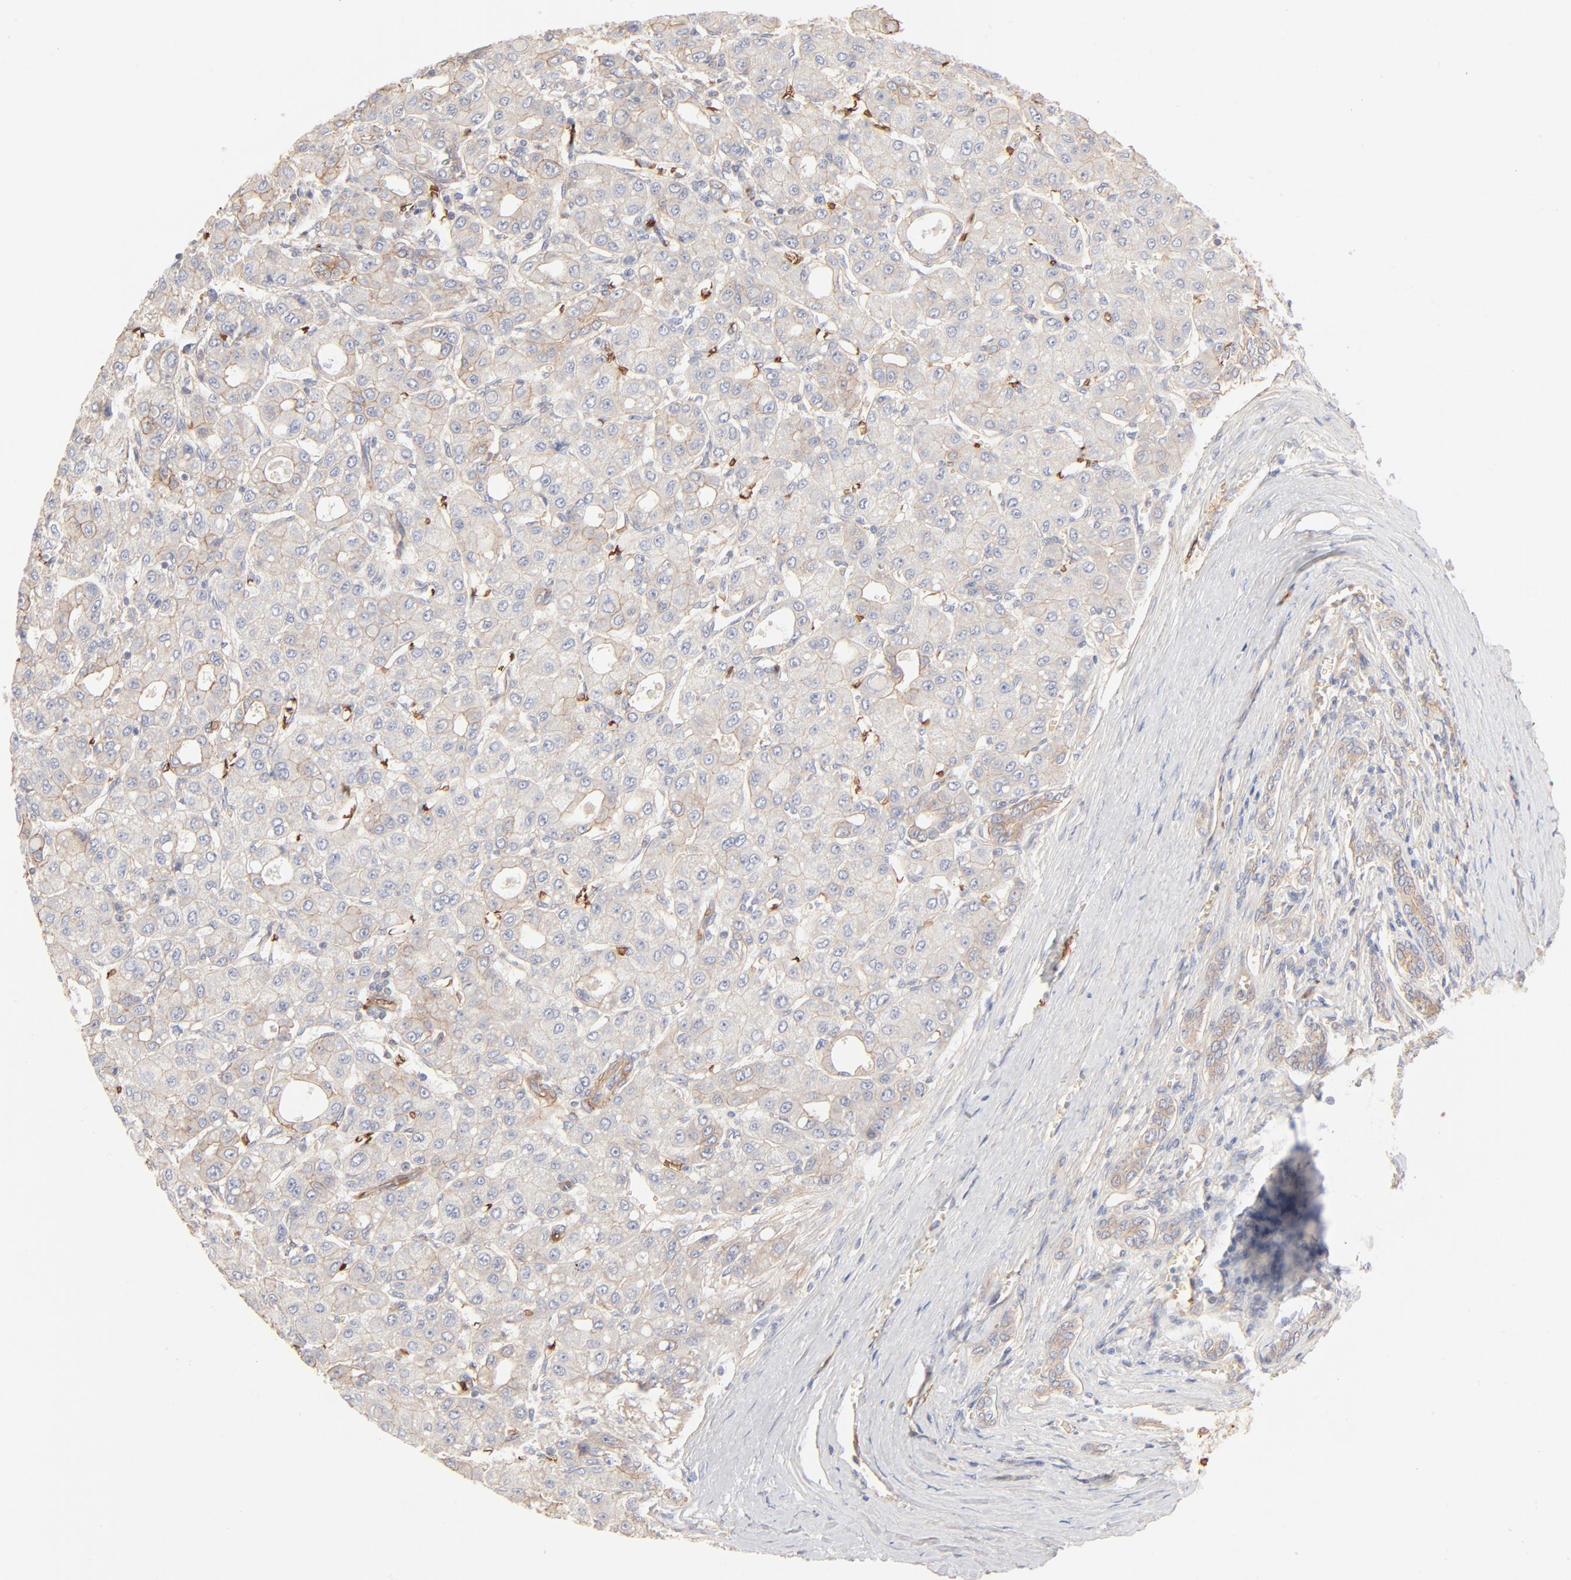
{"staining": {"intensity": "weak", "quantity": "<25%", "location": "cytoplasmic/membranous"}, "tissue": "liver cancer", "cell_type": "Tumor cells", "image_type": "cancer", "snomed": [{"axis": "morphology", "description": "Carcinoma, Hepatocellular, NOS"}, {"axis": "topography", "description": "Liver"}], "caption": "Micrograph shows no protein staining in tumor cells of liver cancer tissue.", "gene": "SPTB", "patient": {"sex": "male", "age": 69}}